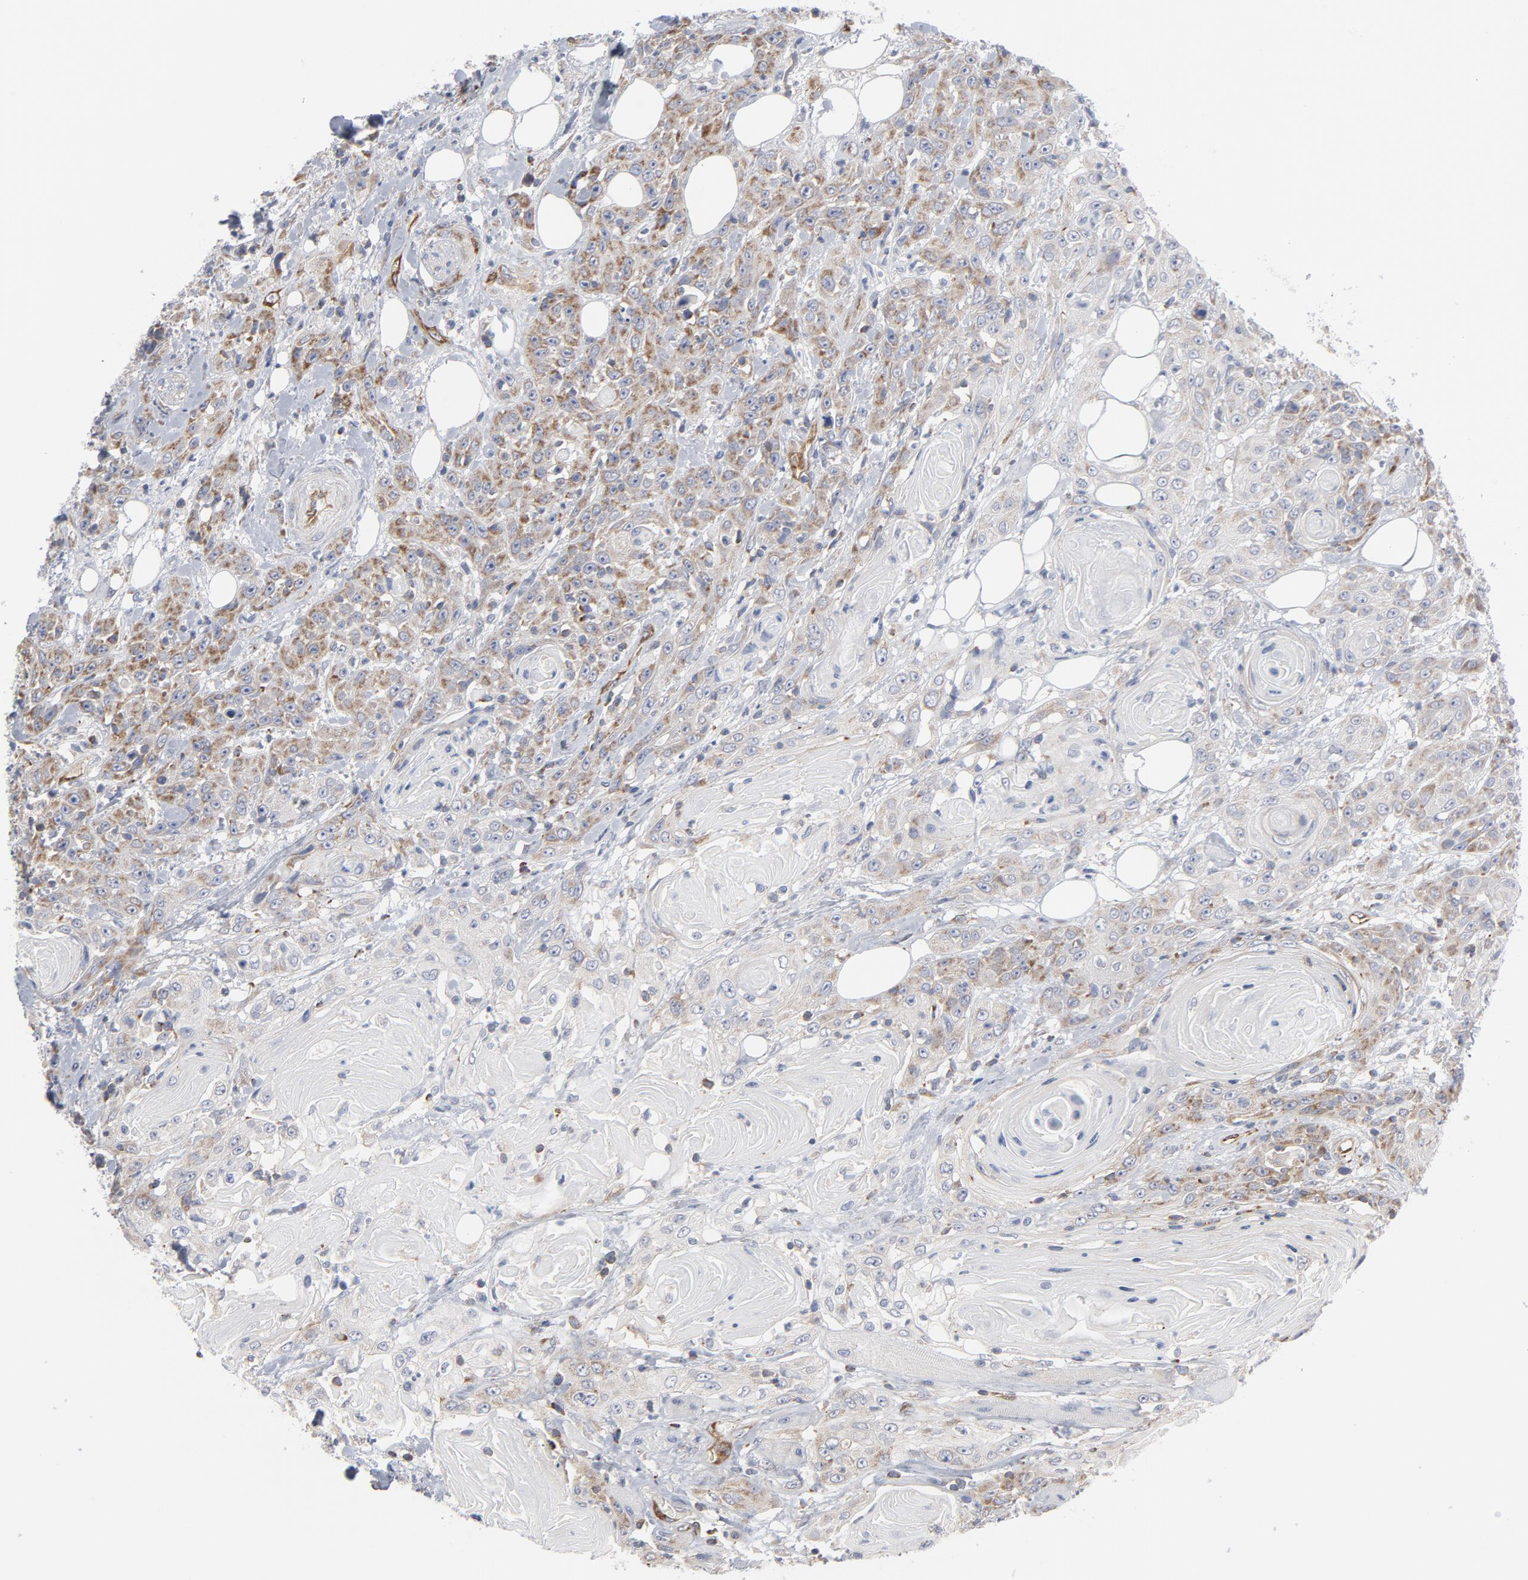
{"staining": {"intensity": "moderate", "quantity": ">75%", "location": "cytoplasmic/membranous"}, "tissue": "head and neck cancer", "cell_type": "Tumor cells", "image_type": "cancer", "snomed": [{"axis": "morphology", "description": "Squamous cell carcinoma, NOS"}, {"axis": "topography", "description": "Head-Neck"}], "caption": "A high-resolution histopathology image shows IHC staining of head and neck cancer (squamous cell carcinoma), which demonstrates moderate cytoplasmic/membranous positivity in approximately >75% of tumor cells. (Brightfield microscopy of DAB IHC at high magnification).", "gene": "OXA1L", "patient": {"sex": "female", "age": 84}}